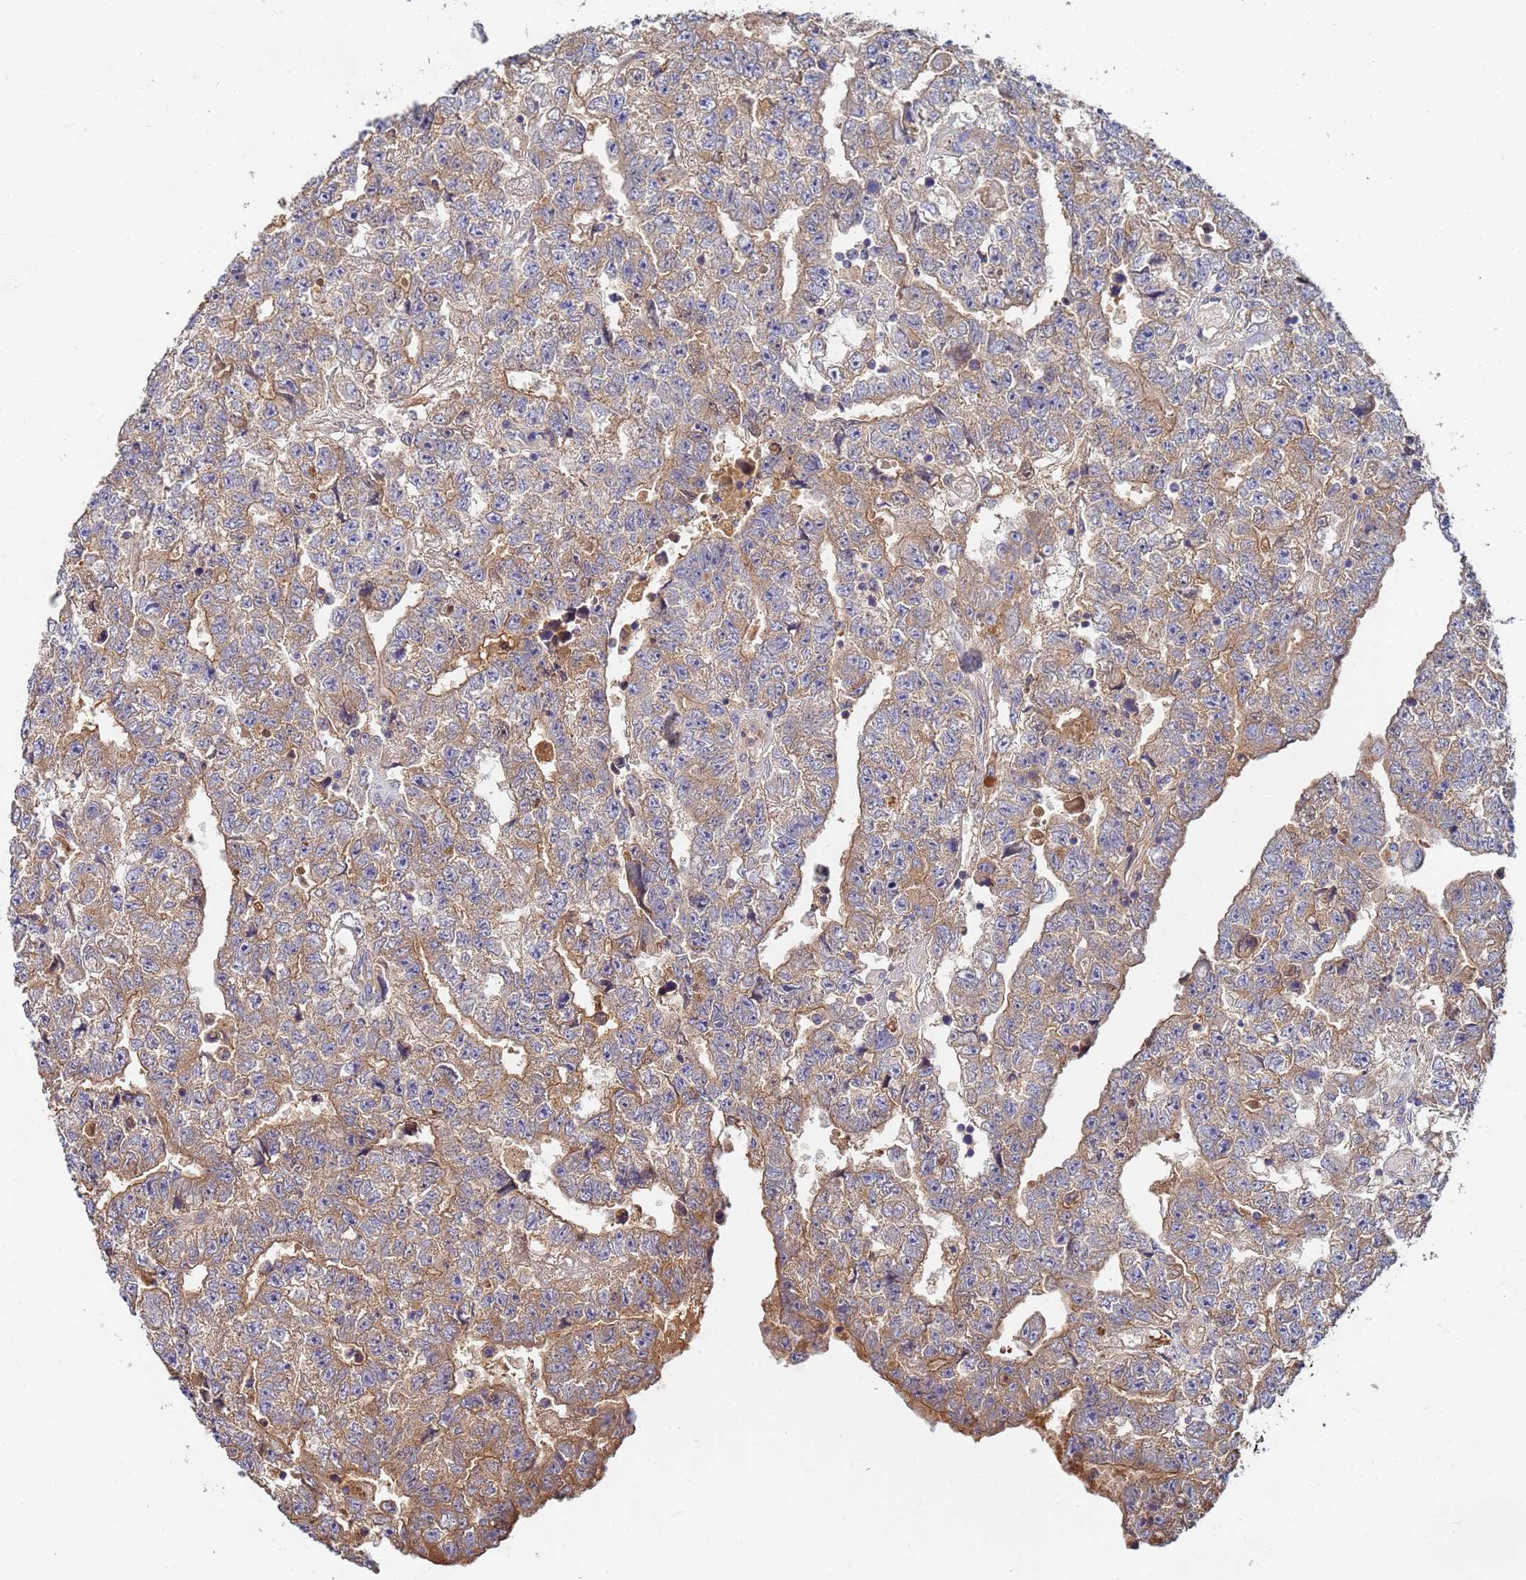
{"staining": {"intensity": "moderate", "quantity": "25%-75%", "location": "cytoplasmic/membranous"}, "tissue": "testis cancer", "cell_type": "Tumor cells", "image_type": "cancer", "snomed": [{"axis": "morphology", "description": "Carcinoma, Embryonal, NOS"}, {"axis": "topography", "description": "Testis"}], "caption": "This is a photomicrograph of immunohistochemistry staining of embryonal carcinoma (testis), which shows moderate staining in the cytoplasmic/membranous of tumor cells.", "gene": "C5orf34", "patient": {"sex": "male", "age": 25}}